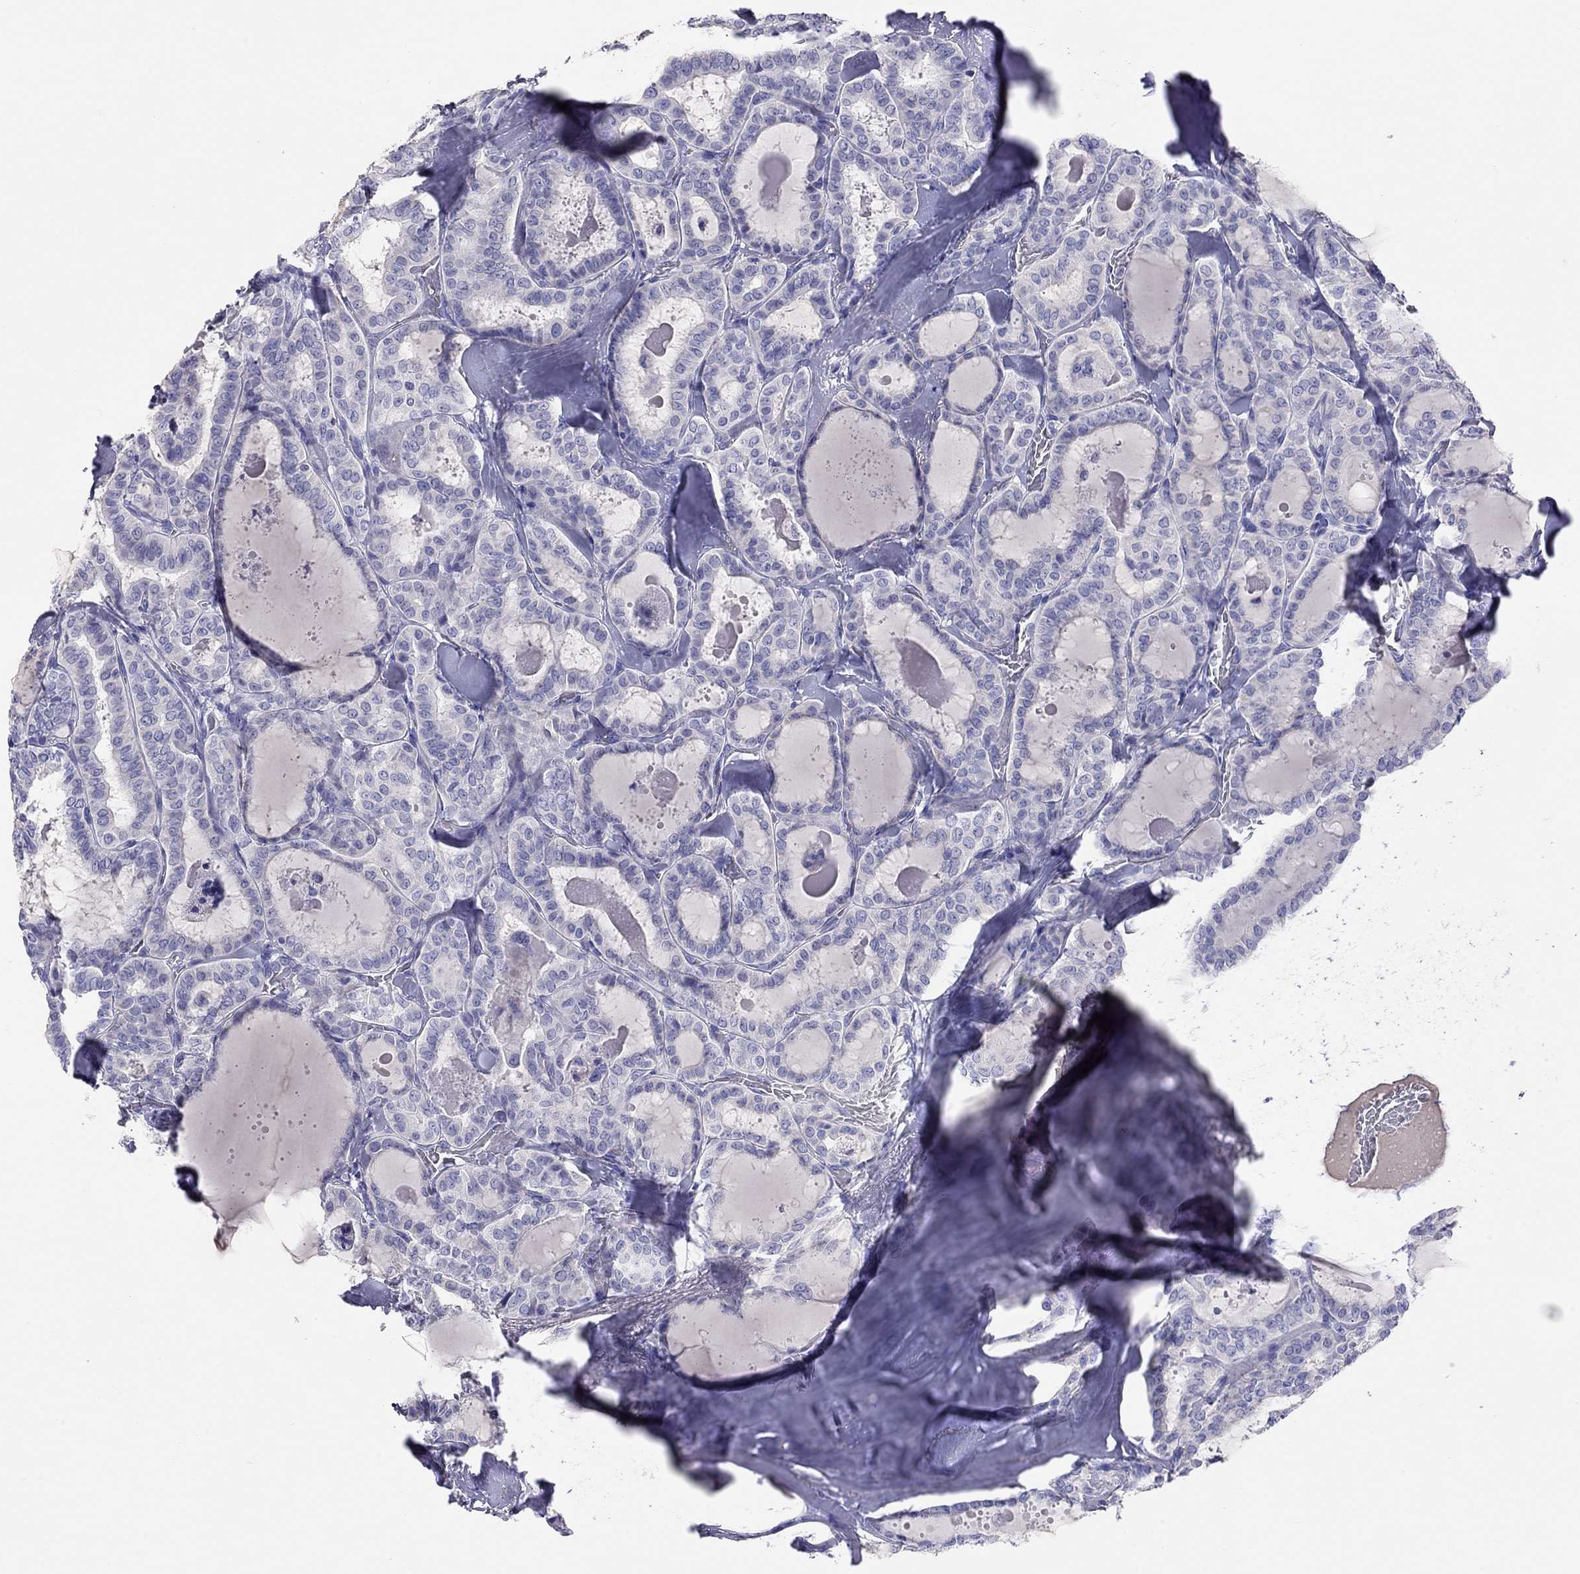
{"staining": {"intensity": "negative", "quantity": "none", "location": "none"}, "tissue": "thyroid cancer", "cell_type": "Tumor cells", "image_type": "cancer", "snomed": [{"axis": "morphology", "description": "Papillary adenocarcinoma, NOS"}, {"axis": "topography", "description": "Thyroid gland"}], "caption": "High power microscopy histopathology image of an immunohistochemistry (IHC) image of papillary adenocarcinoma (thyroid), revealing no significant staining in tumor cells.", "gene": "CALHM1", "patient": {"sex": "female", "age": 39}}